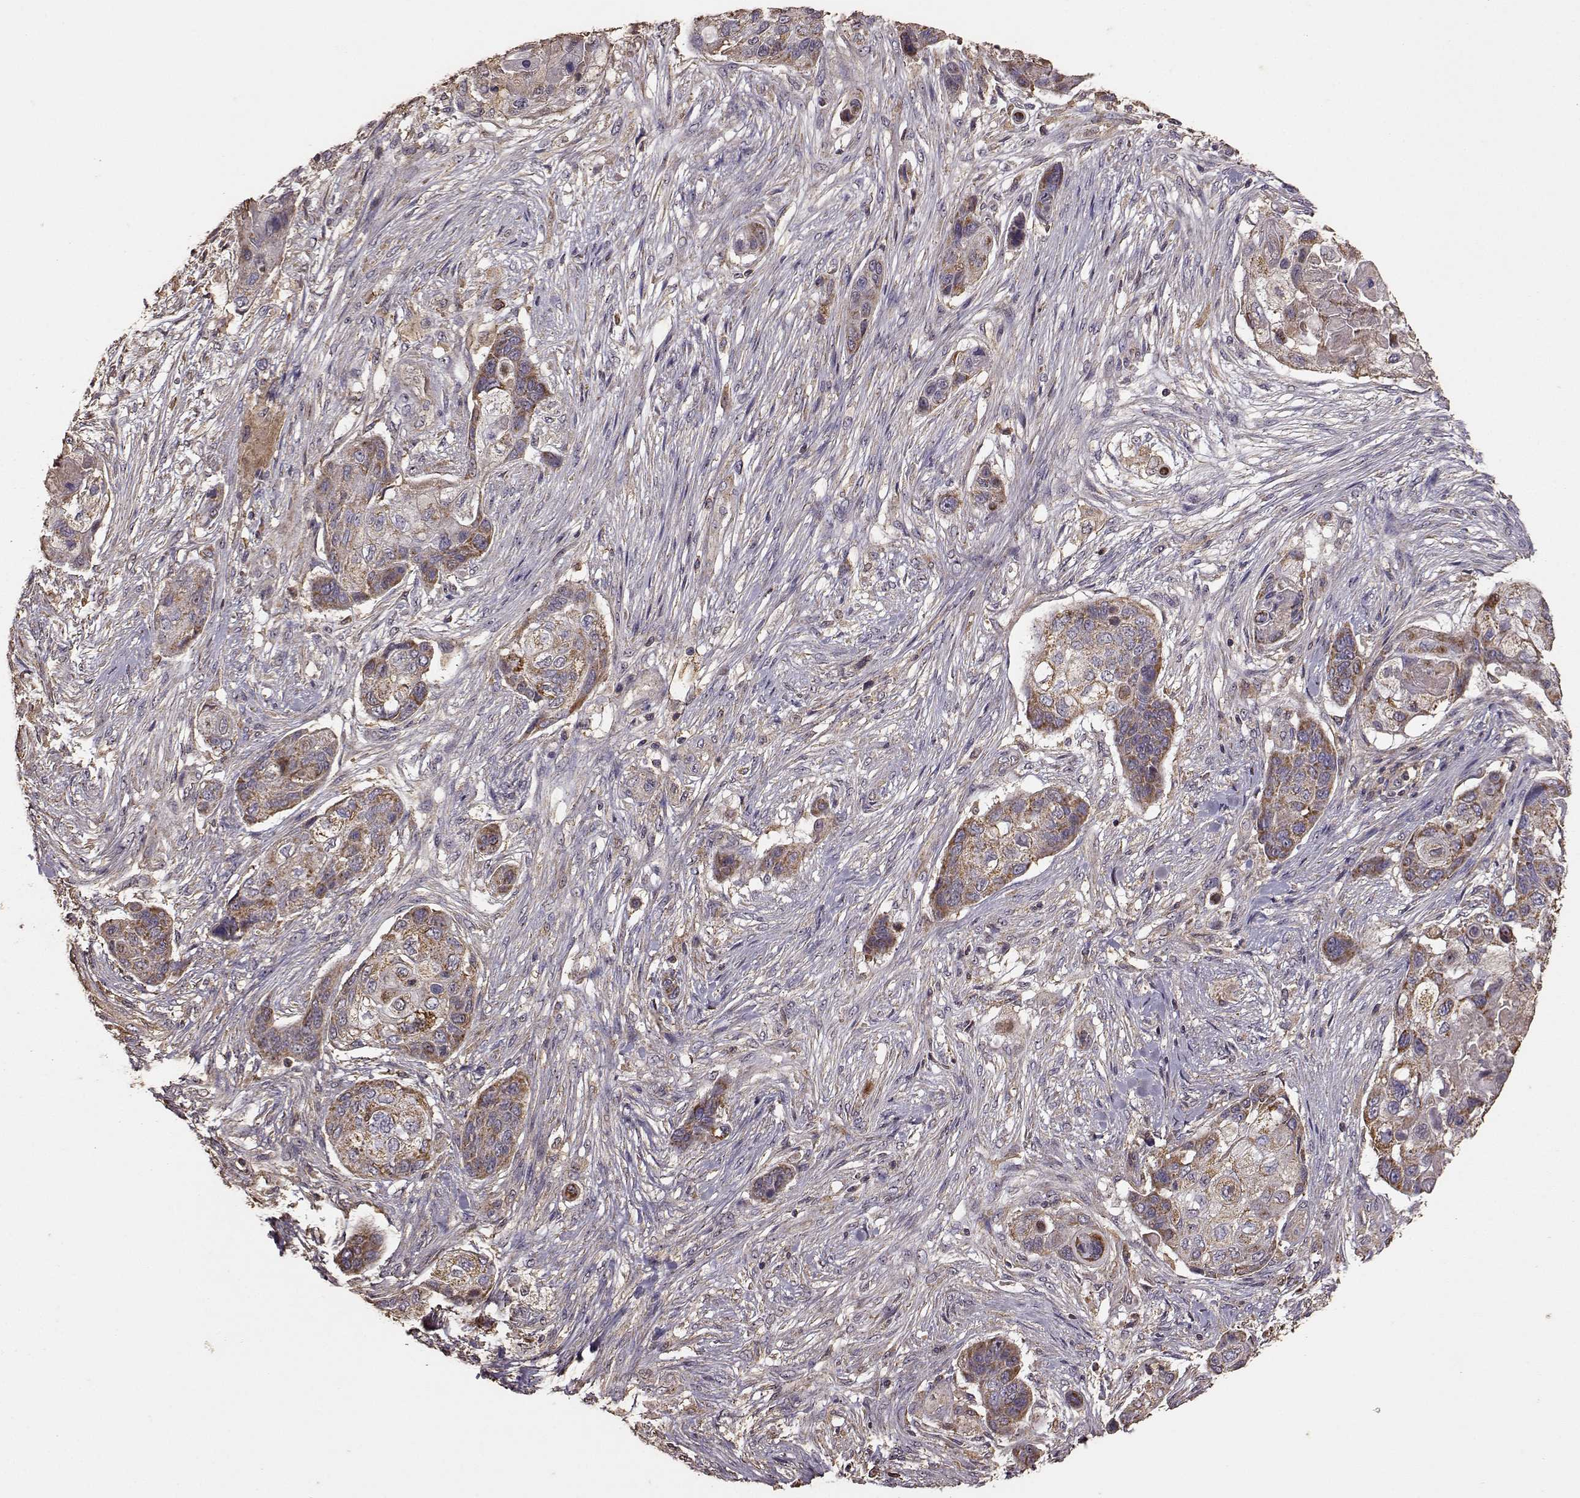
{"staining": {"intensity": "strong", "quantity": "25%-75%", "location": "cytoplasmic/membranous"}, "tissue": "lung cancer", "cell_type": "Tumor cells", "image_type": "cancer", "snomed": [{"axis": "morphology", "description": "Squamous cell carcinoma, NOS"}, {"axis": "topography", "description": "Lung"}], "caption": "Immunohistochemistry photomicrograph of neoplastic tissue: human squamous cell carcinoma (lung) stained using IHC demonstrates high levels of strong protein expression localized specifically in the cytoplasmic/membranous of tumor cells, appearing as a cytoplasmic/membranous brown color.", "gene": "PTGES2", "patient": {"sex": "male", "age": 69}}